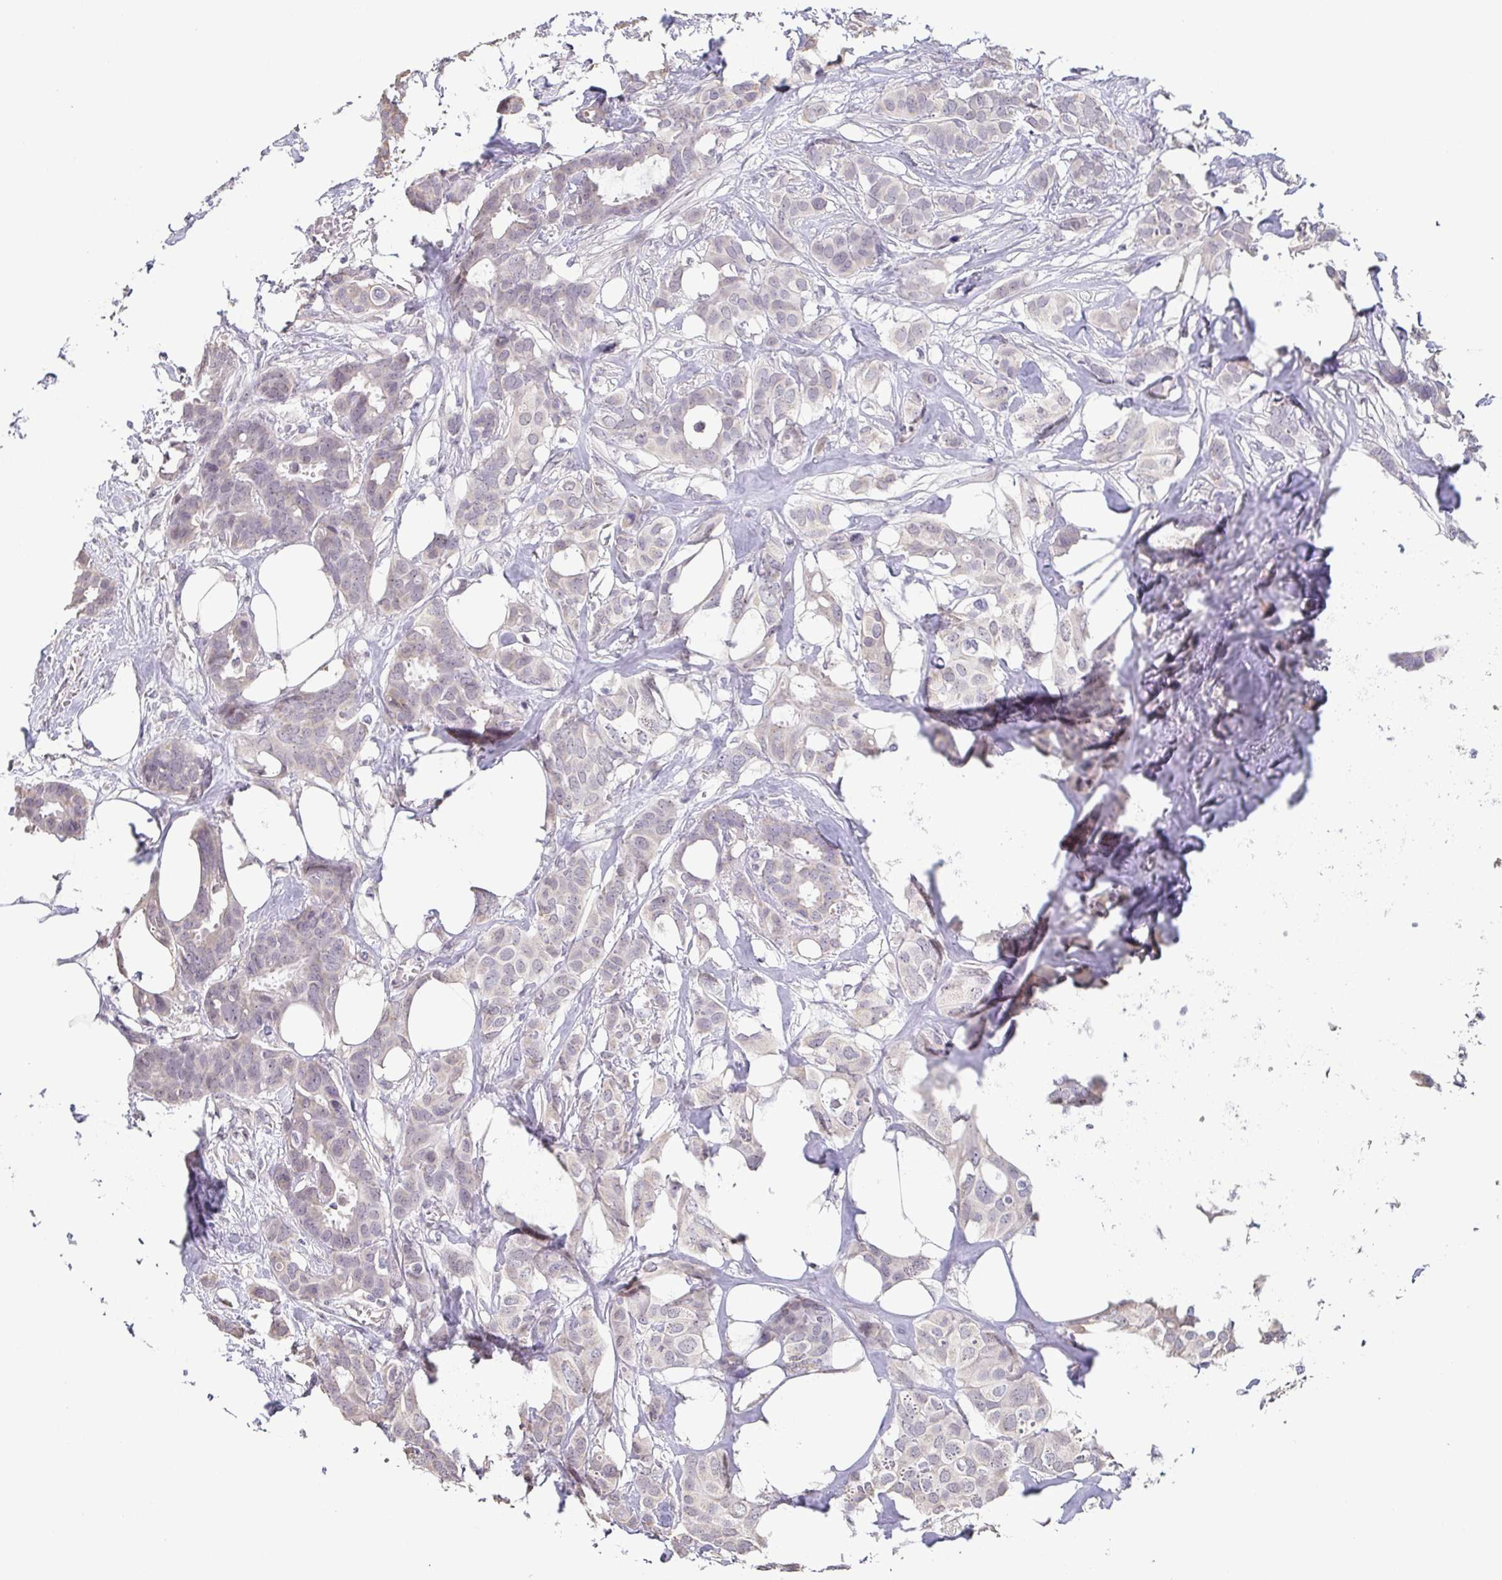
{"staining": {"intensity": "weak", "quantity": "25%-75%", "location": "nuclear"}, "tissue": "breast cancer", "cell_type": "Tumor cells", "image_type": "cancer", "snomed": [{"axis": "morphology", "description": "Duct carcinoma"}, {"axis": "topography", "description": "Breast"}], "caption": "Breast cancer (invasive ductal carcinoma) tissue shows weak nuclear positivity in approximately 25%-75% of tumor cells Nuclei are stained in blue.", "gene": "NEFH", "patient": {"sex": "female", "age": 62}}